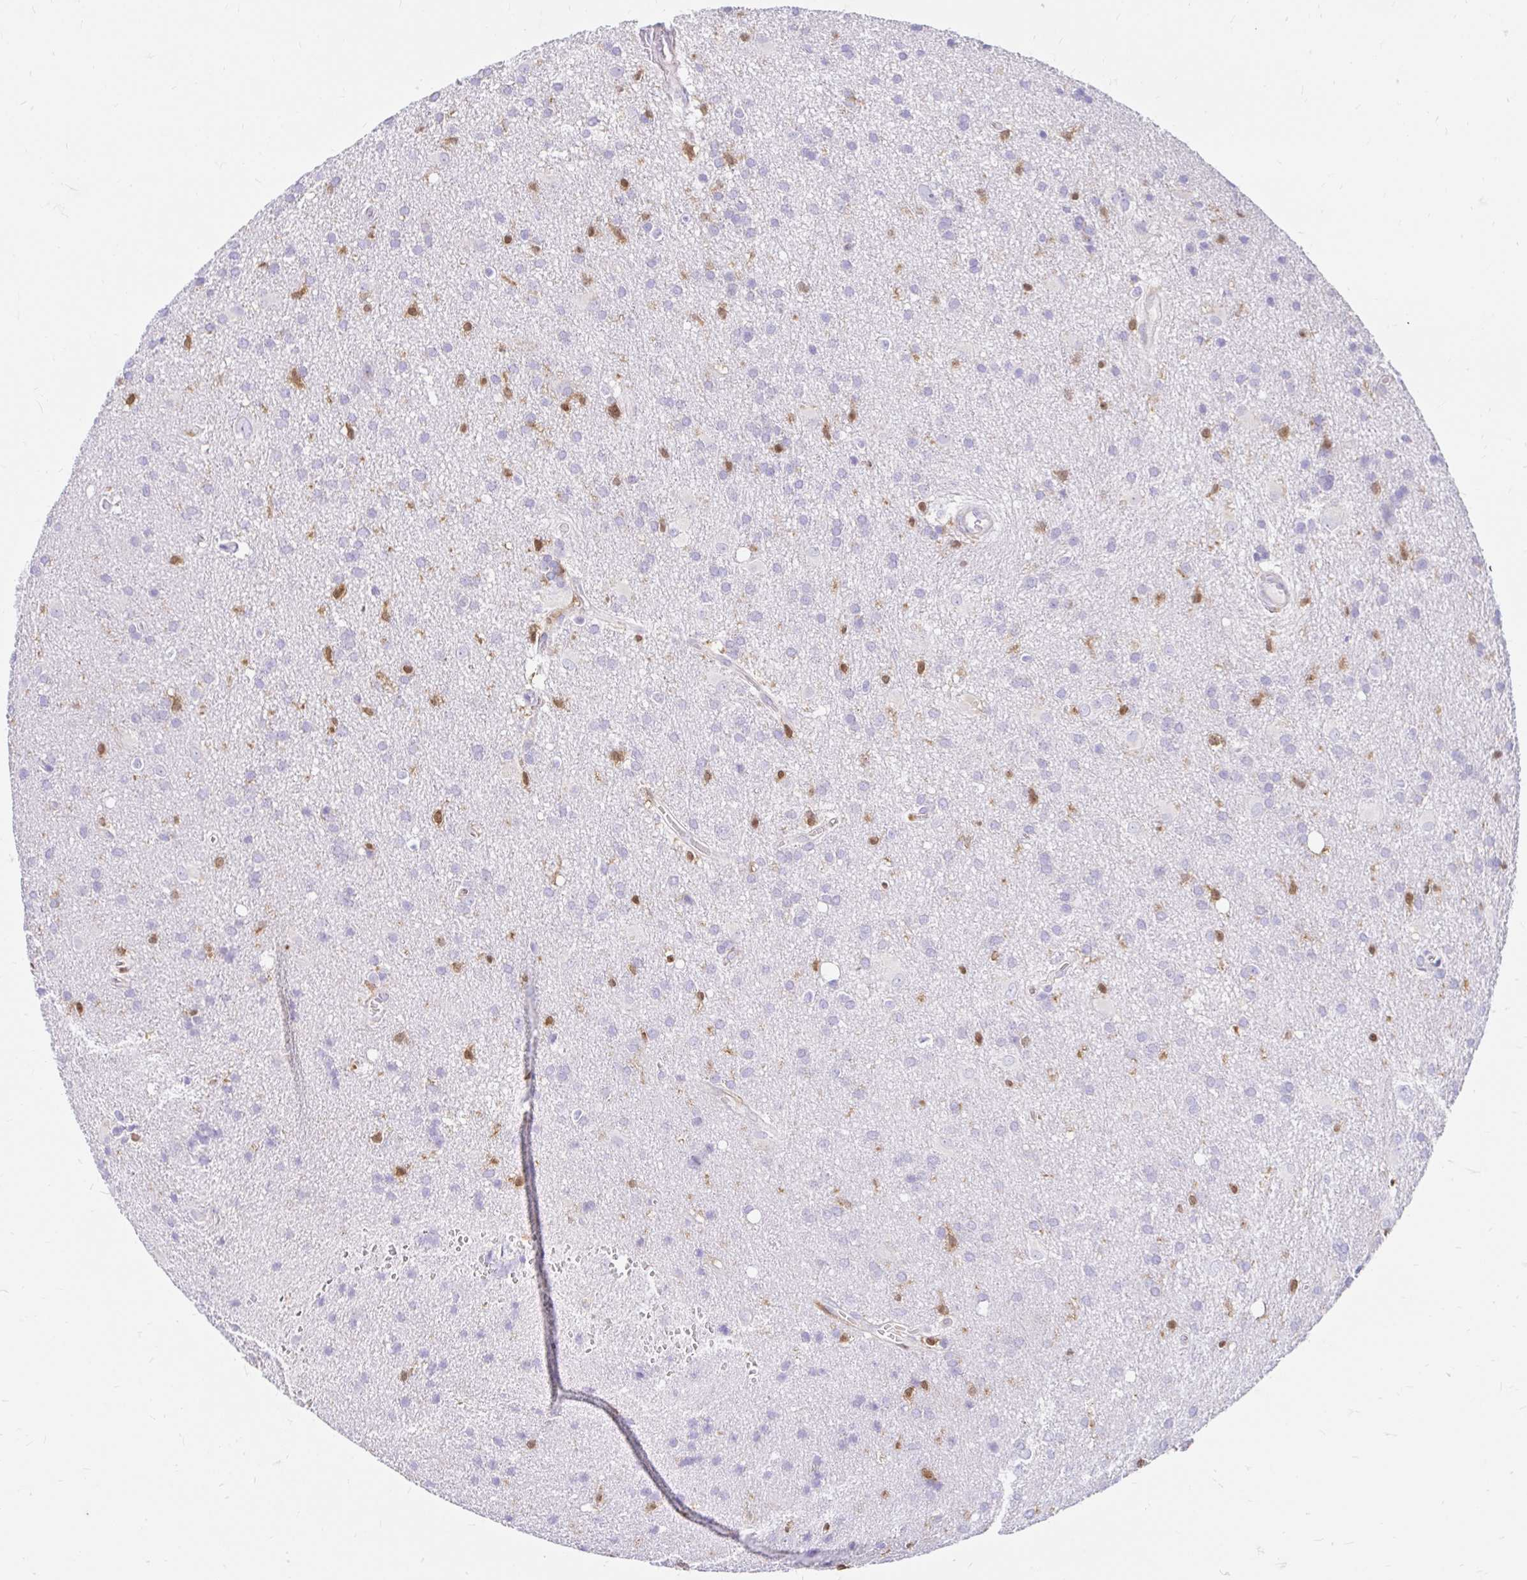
{"staining": {"intensity": "negative", "quantity": "none", "location": "none"}, "tissue": "glioma", "cell_type": "Tumor cells", "image_type": "cancer", "snomed": [{"axis": "morphology", "description": "Glioma, malignant, Low grade"}, {"axis": "topography", "description": "Brain"}], "caption": "Malignant low-grade glioma stained for a protein using immunohistochemistry (IHC) displays no positivity tumor cells.", "gene": "PYCARD", "patient": {"sex": "male", "age": 66}}